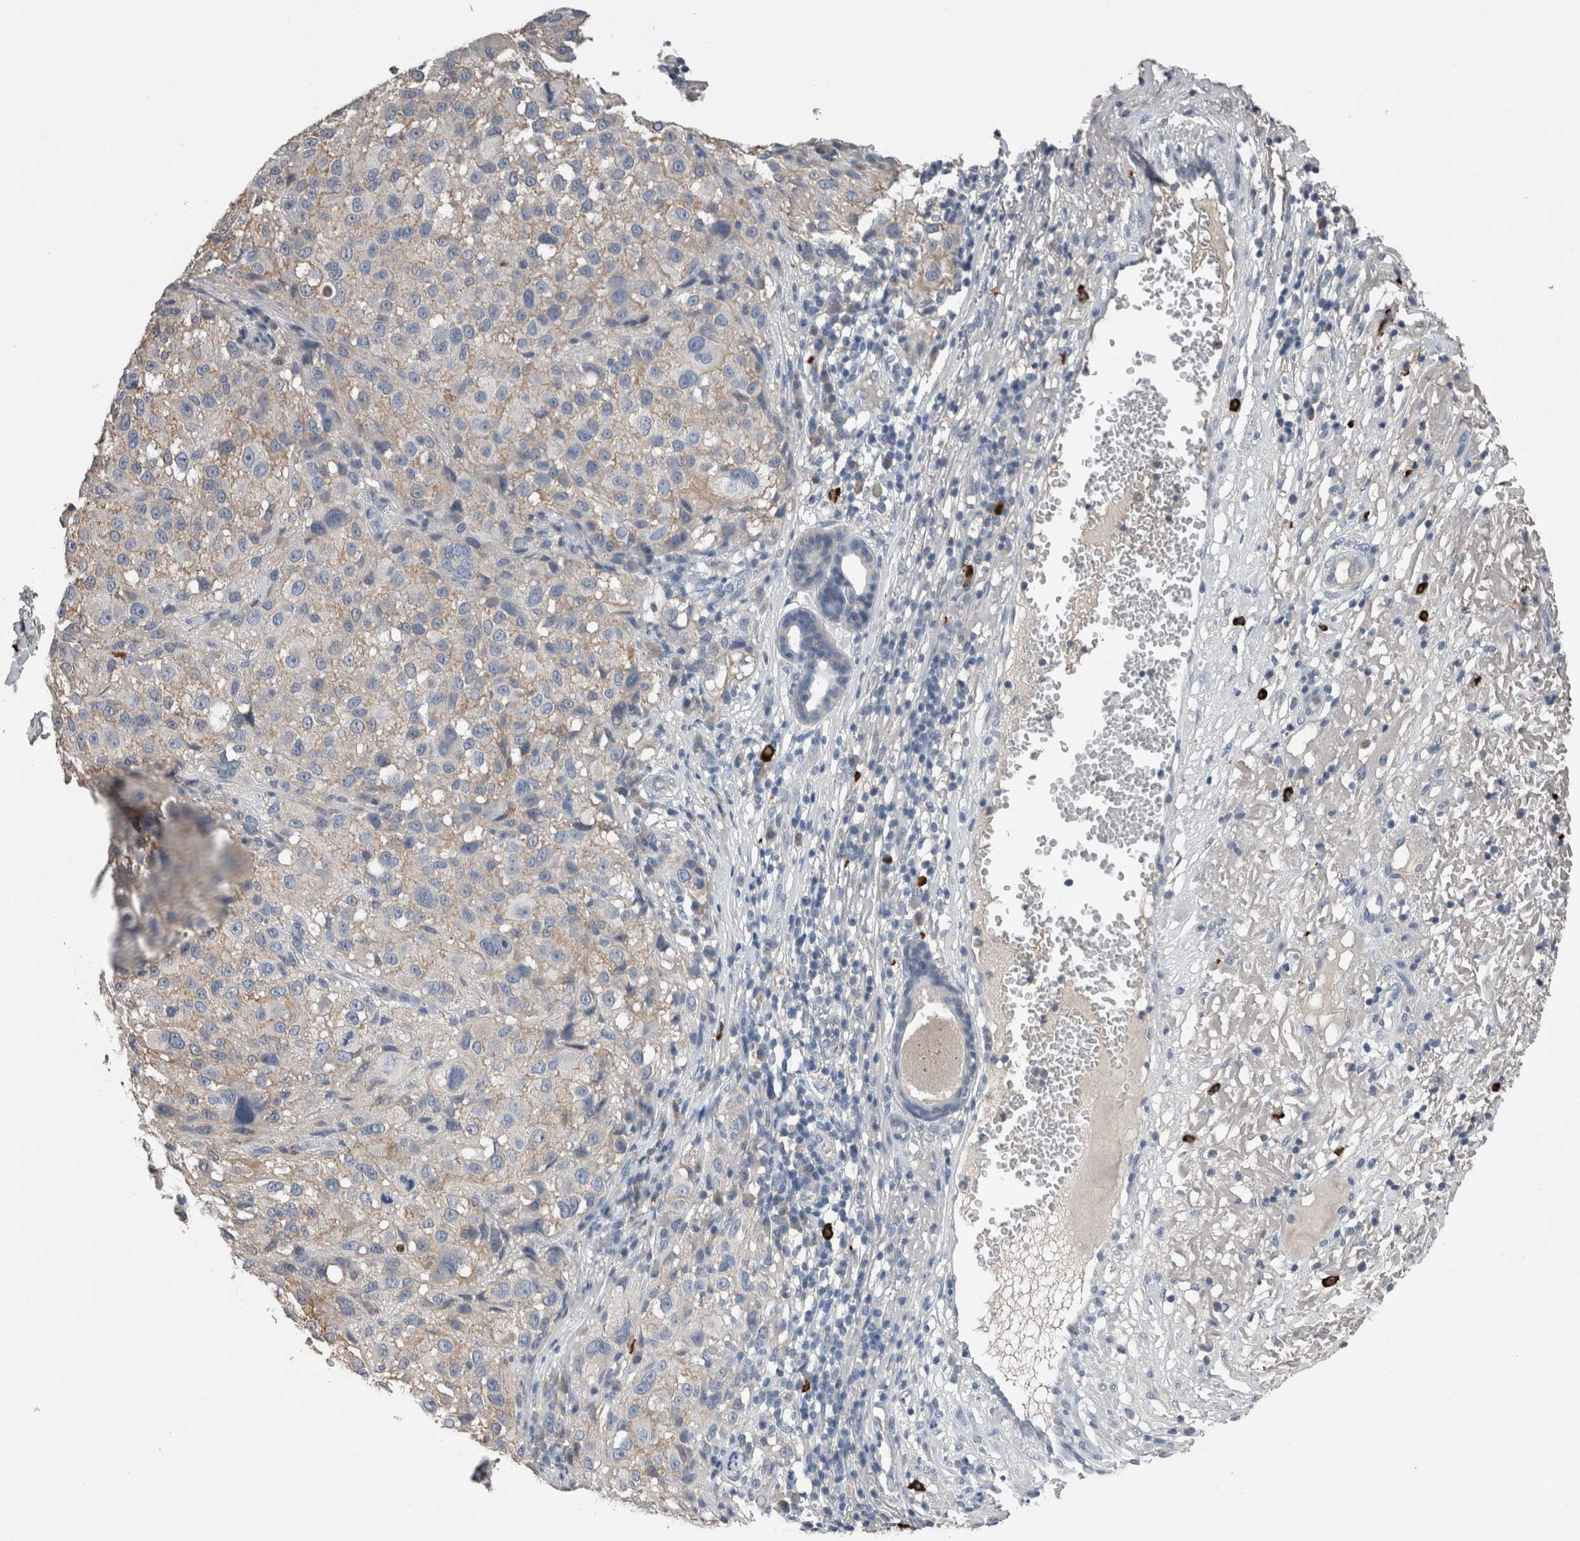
{"staining": {"intensity": "negative", "quantity": "none", "location": "none"}, "tissue": "melanoma", "cell_type": "Tumor cells", "image_type": "cancer", "snomed": [{"axis": "morphology", "description": "Necrosis, NOS"}, {"axis": "morphology", "description": "Malignant melanoma, NOS"}, {"axis": "topography", "description": "Skin"}], "caption": "This histopathology image is of malignant melanoma stained with IHC to label a protein in brown with the nuclei are counter-stained blue. There is no positivity in tumor cells.", "gene": "CRNN", "patient": {"sex": "female", "age": 87}}